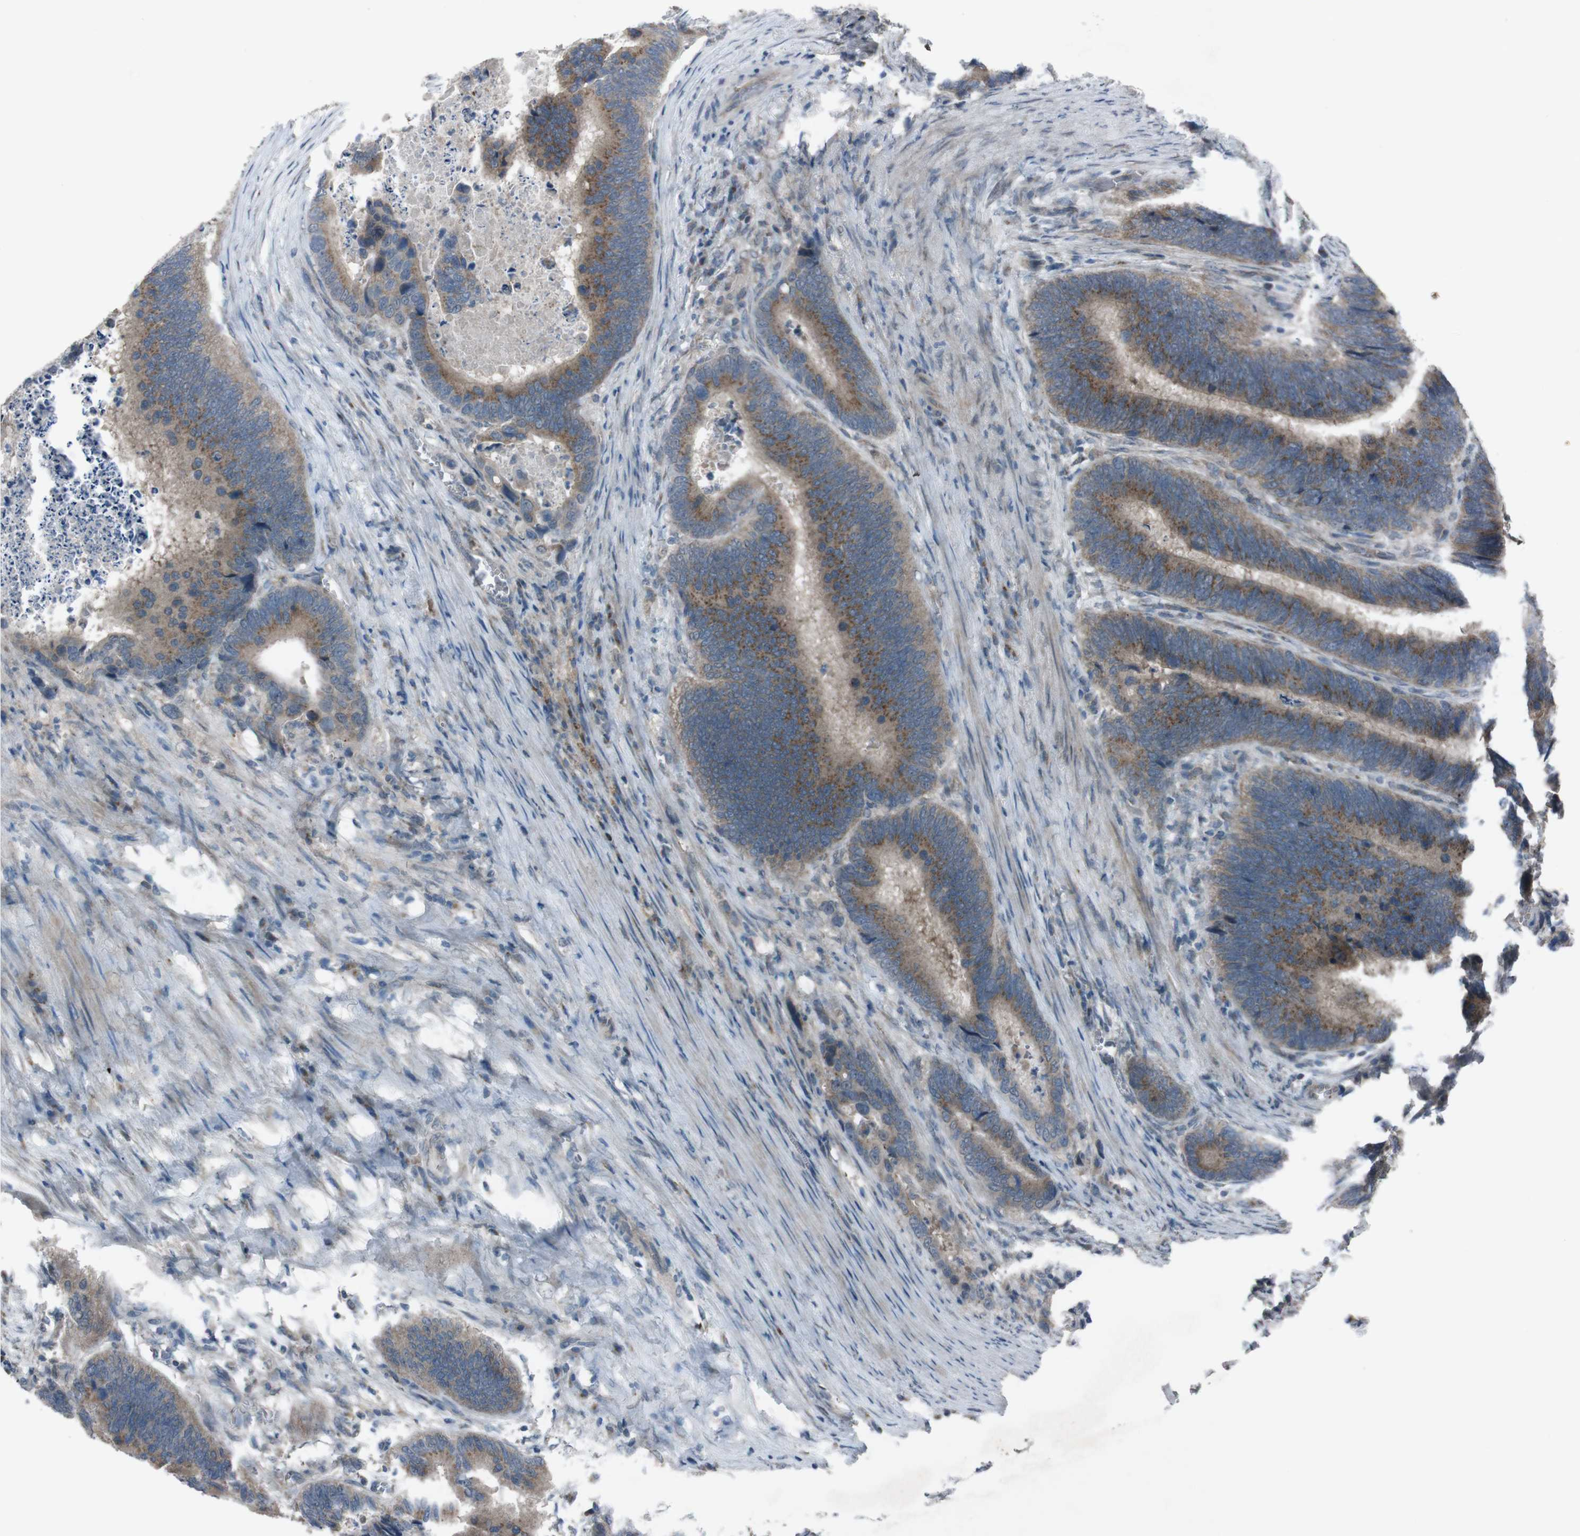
{"staining": {"intensity": "moderate", "quantity": ">75%", "location": "cytoplasmic/membranous"}, "tissue": "colorectal cancer", "cell_type": "Tumor cells", "image_type": "cancer", "snomed": [{"axis": "morphology", "description": "Adenocarcinoma, NOS"}, {"axis": "topography", "description": "Colon"}], "caption": "The histopathology image demonstrates staining of colorectal cancer, revealing moderate cytoplasmic/membranous protein positivity (brown color) within tumor cells. (DAB (3,3'-diaminobenzidine) IHC, brown staining for protein, blue staining for nuclei).", "gene": "EFNA5", "patient": {"sex": "male", "age": 72}}